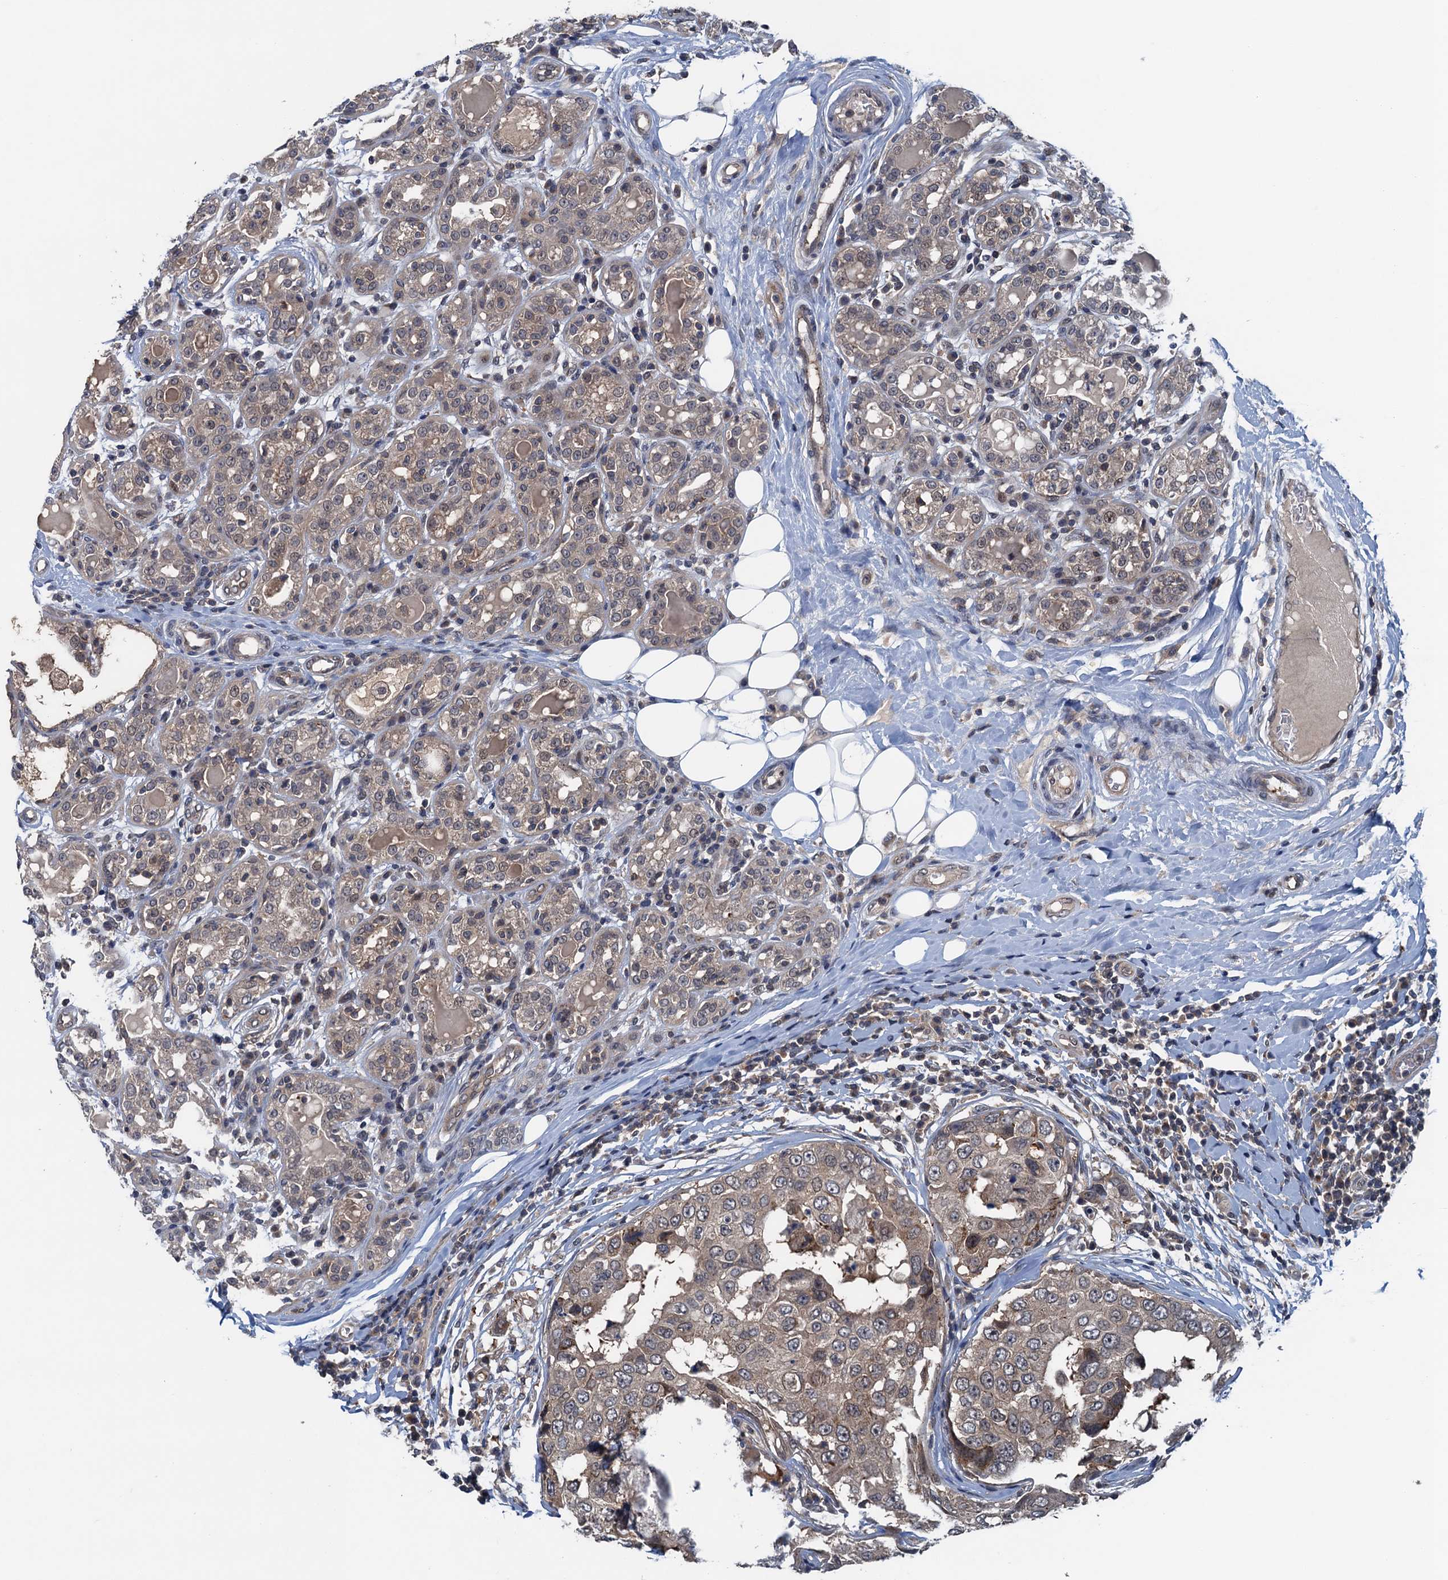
{"staining": {"intensity": "weak", "quantity": ">75%", "location": "cytoplasmic/membranous,nuclear"}, "tissue": "breast cancer", "cell_type": "Tumor cells", "image_type": "cancer", "snomed": [{"axis": "morphology", "description": "Duct carcinoma"}, {"axis": "topography", "description": "Breast"}], "caption": "Breast cancer stained with DAB IHC demonstrates low levels of weak cytoplasmic/membranous and nuclear staining in about >75% of tumor cells.", "gene": "RNF165", "patient": {"sex": "female", "age": 27}}